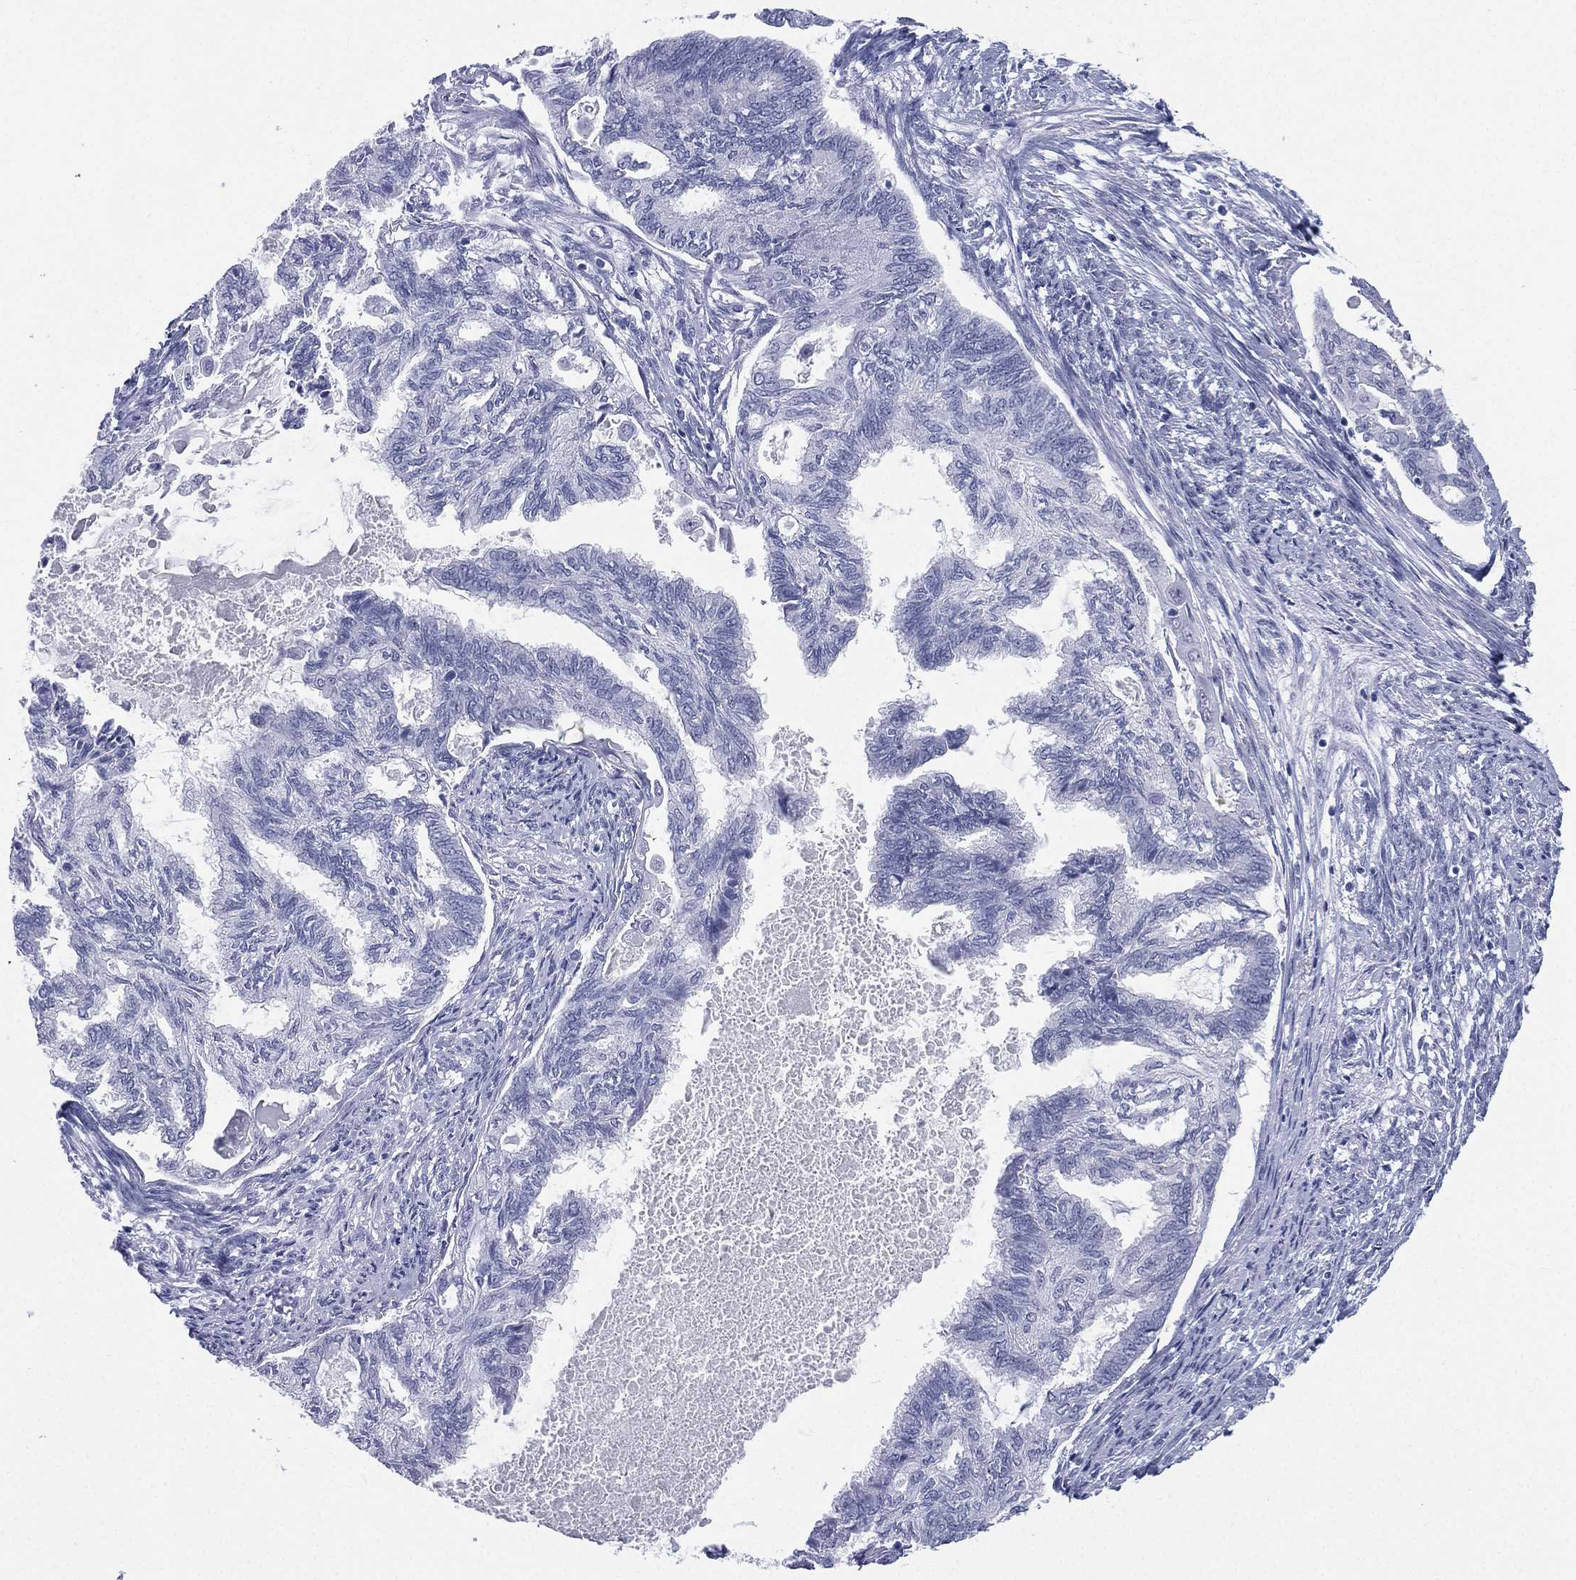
{"staining": {"intensity": "negative", "quantity": "none", "location": "none"}, "tissue": "endometrial cancer", "cell_type": "Tumor cells", "image_type": "cancer", "snomed": [{"axis": "morphology", "description": "Adenocarcinoma, NOS"}, {"axis": "topography", "description": "Endometrium"}], "caption": "Protein analysis of endometrial adenocarcinoma reveals no significant positivity in tumor cells. (Brightfield microscopy of DAB immunohistochemistry (IHC) at high magnification).", "gene": "CD22", "patient": {"sex": "female", "age": 86}}